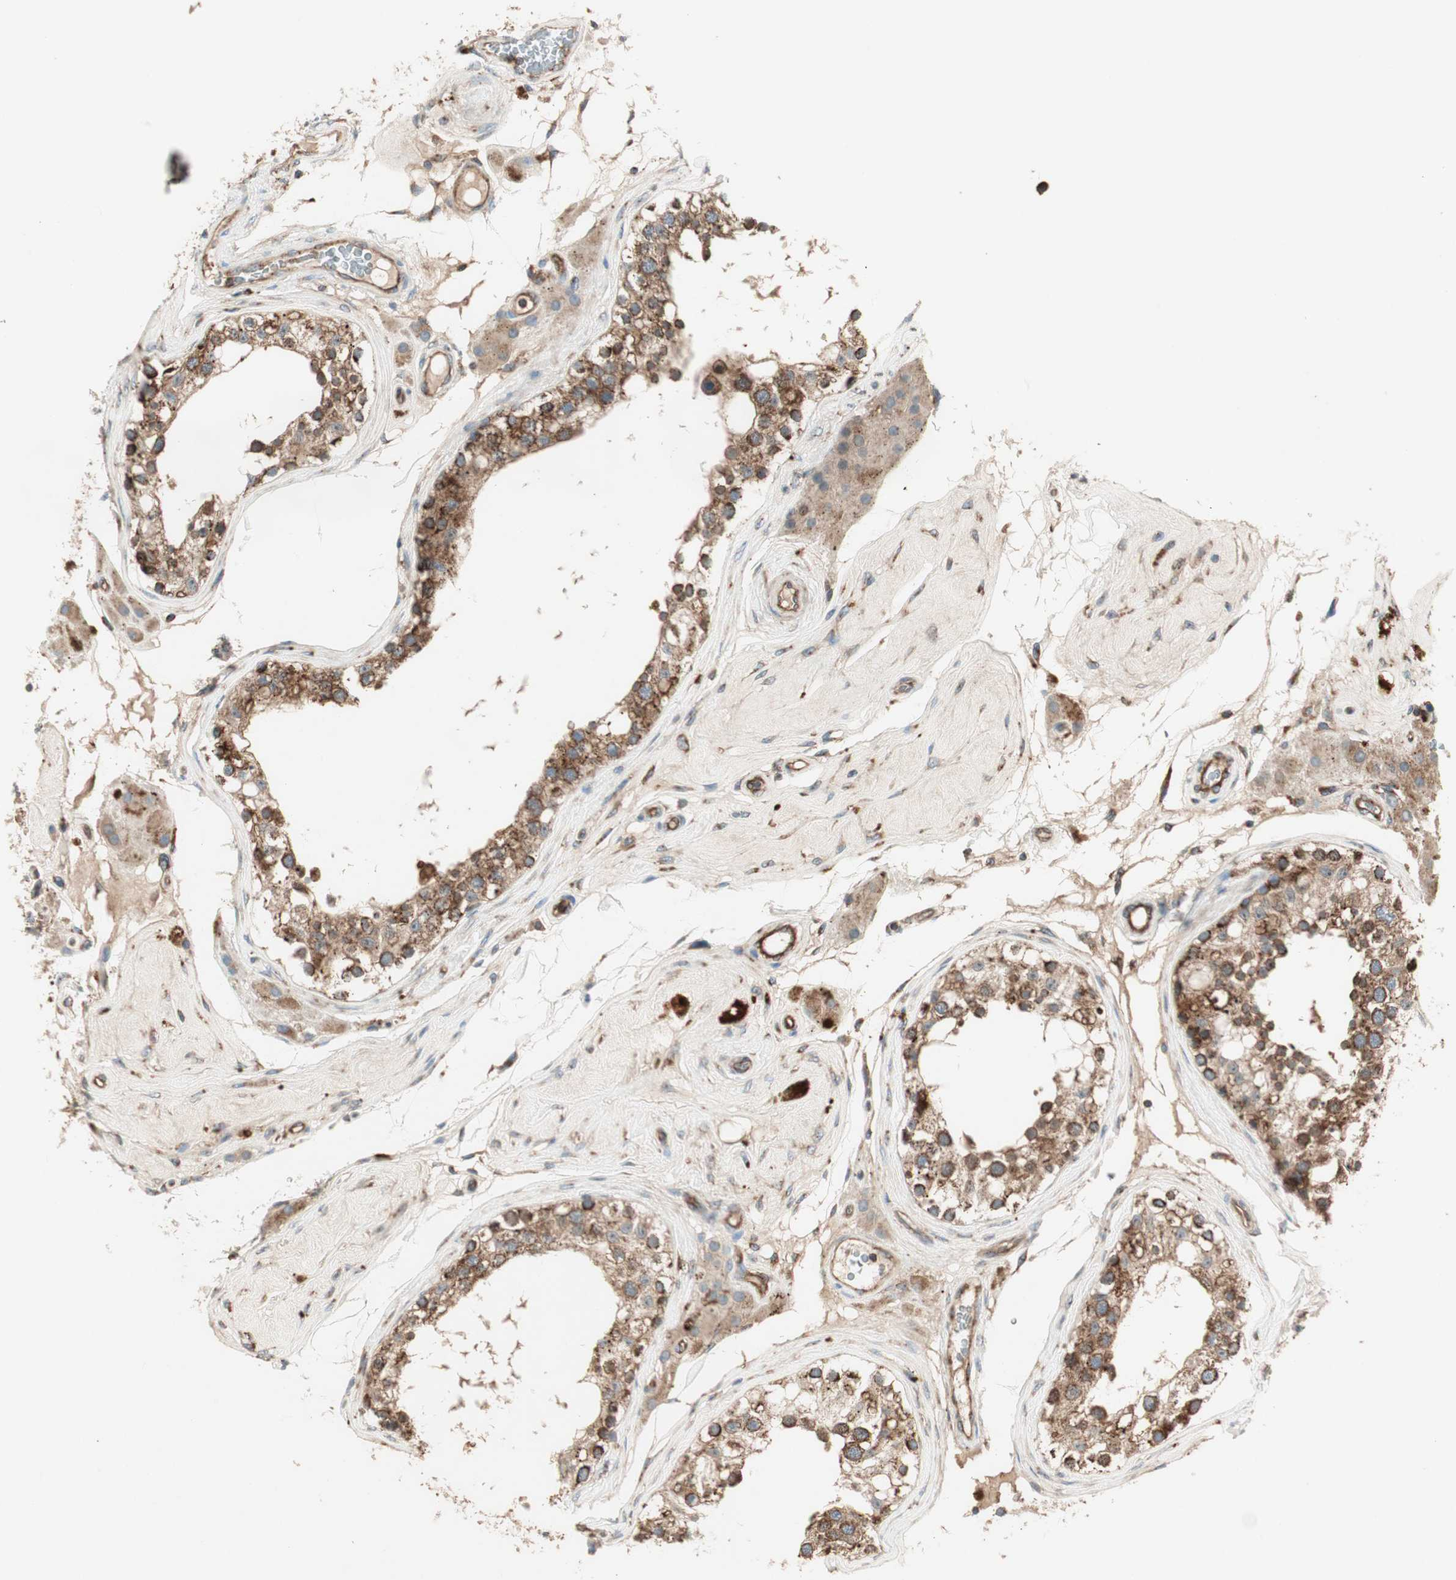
{"staining": {"intensity": "strong", "quantity": ">75%", "location": "cytoplasmic/membranous"}, "tissue": "testis", "cell_type": "Cells in seminiferous ducts", "image_type": "normal", "snomed": [{"axis": "morphology", "description": "Normal tissue, NOS"}, {"axis": "topography", "description": "Testis"}], "caption": "Testis stained for a protein (brown) shows strong cytoplasmic/membranous positive staining in approximately >75% of cells in seminiferous ducts.", "gene": "CHADL", "patient": {"sex": "male", "age": 68}}